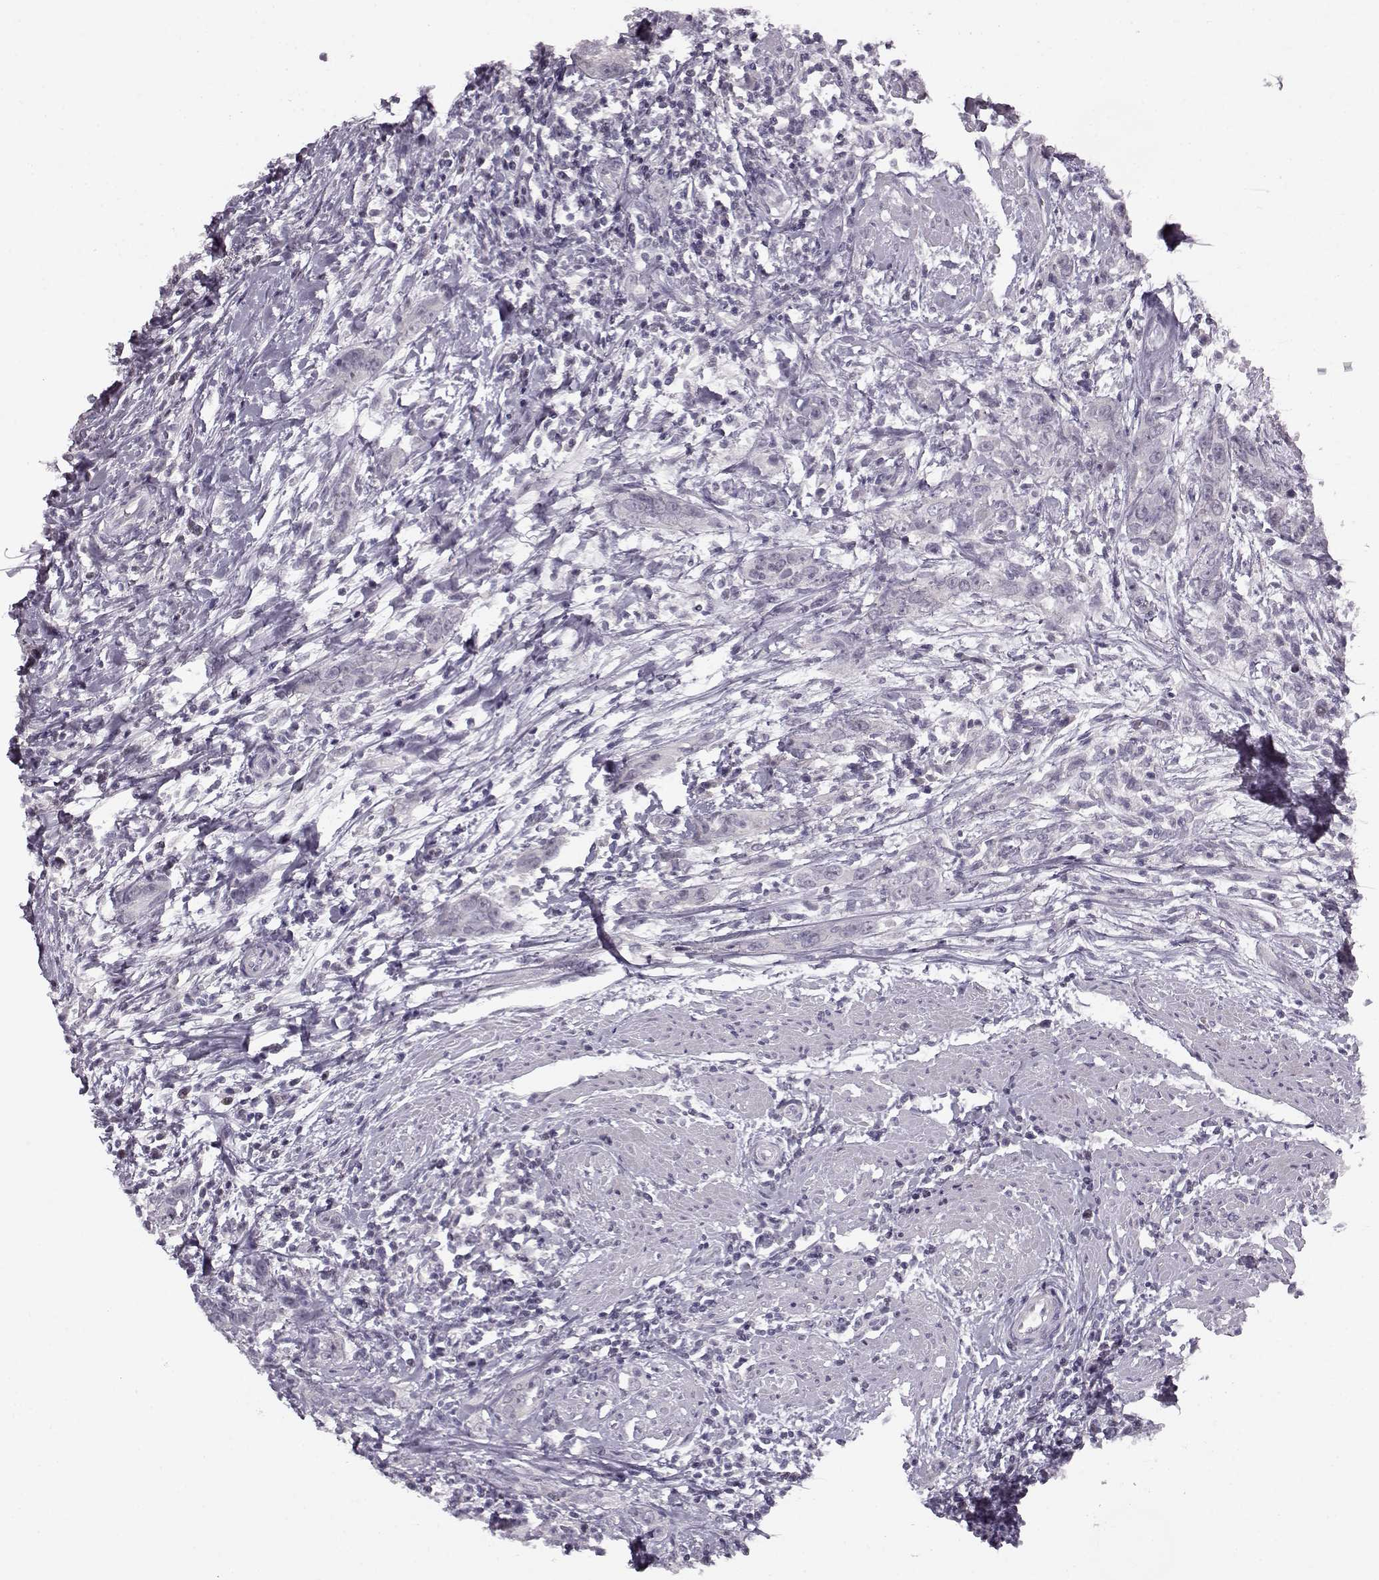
{"staining": {"intensity": "negative", "quantity": "none", "location": "none"}, "tissue": "urothelial cancer", "cell_type": "Tumor cells", "image_type": "cancer", "snomed": [{"axis": "morphology", "description": "Urothelial carcinoma, High grade"}, {"axis": "topography", "description": "Urinary bladder"}], "caption": "This is a photomicrograph of IHC staining of urothelial cancer, which shows no expression in tumor cells. The staining is performed using DAB brown chromogen with nuclei counter-stained in using hematoxylin.", "gene": "RP1L1", "patient": {"sex": "male", "age": 83}}